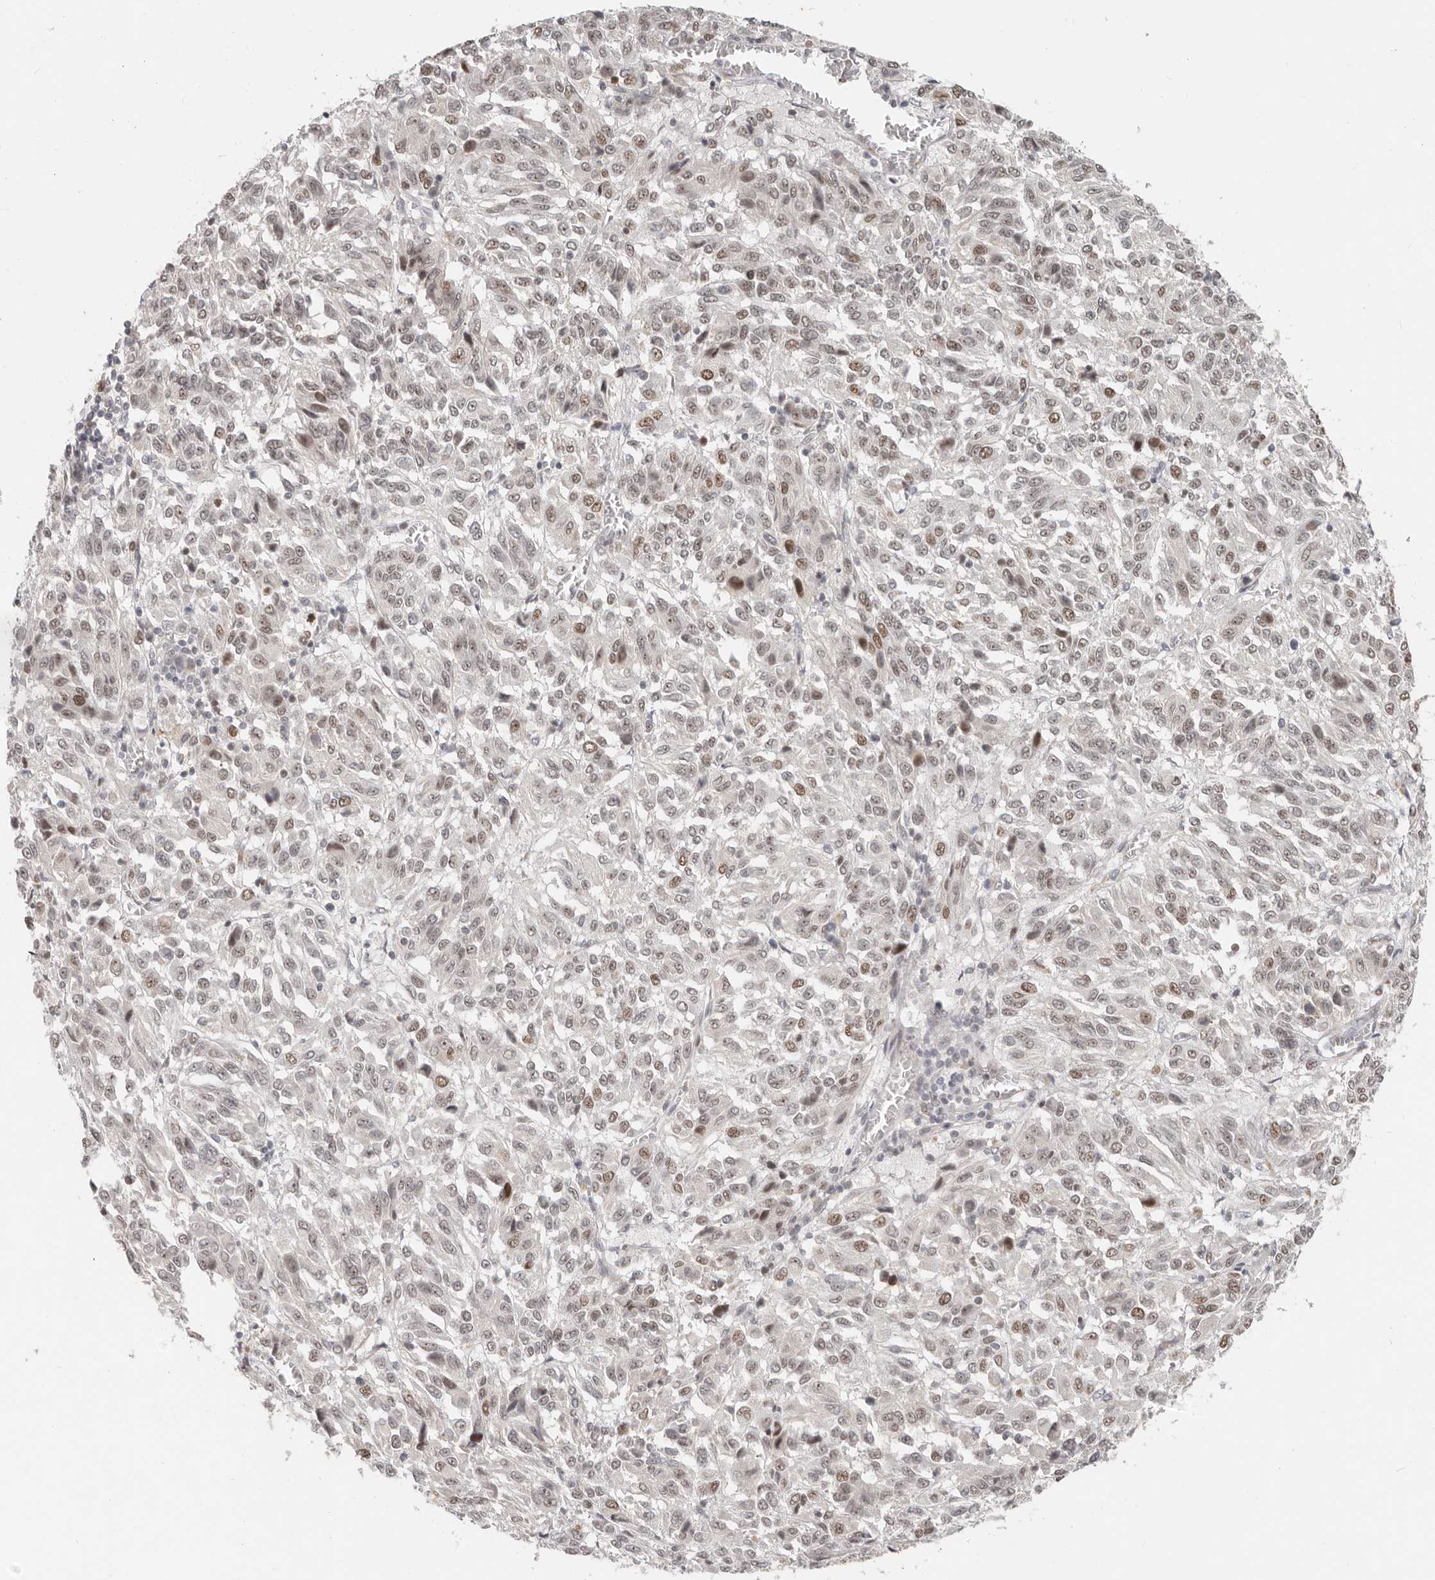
{"staining": {"intensity": "weak", "quantity": "25%-75%", "location": "nuclear"}, "tissue": "melanoma", "cell_type": "Tumor cells", "image_type": "cancer", "snomed": [{"axis": "morphology", "description": "Malignant melanoma, Metastatic site"}, {"axis": "topography", "description": "Lung"}], "caption": "High-magnification brightfield microscopy of melanoma stained with DAB (brown) and counterstained with hematoxylin (blue). tumor cells exhibit weak nuclear staining is appreciated in about25%-75% of cells. (Stains: DAB in brown, nuclei in blue, Microscopy: brightfield microscopy at high magnification).", "gene": "RFC2", "patient": {"sex": "male", "age": 64}}